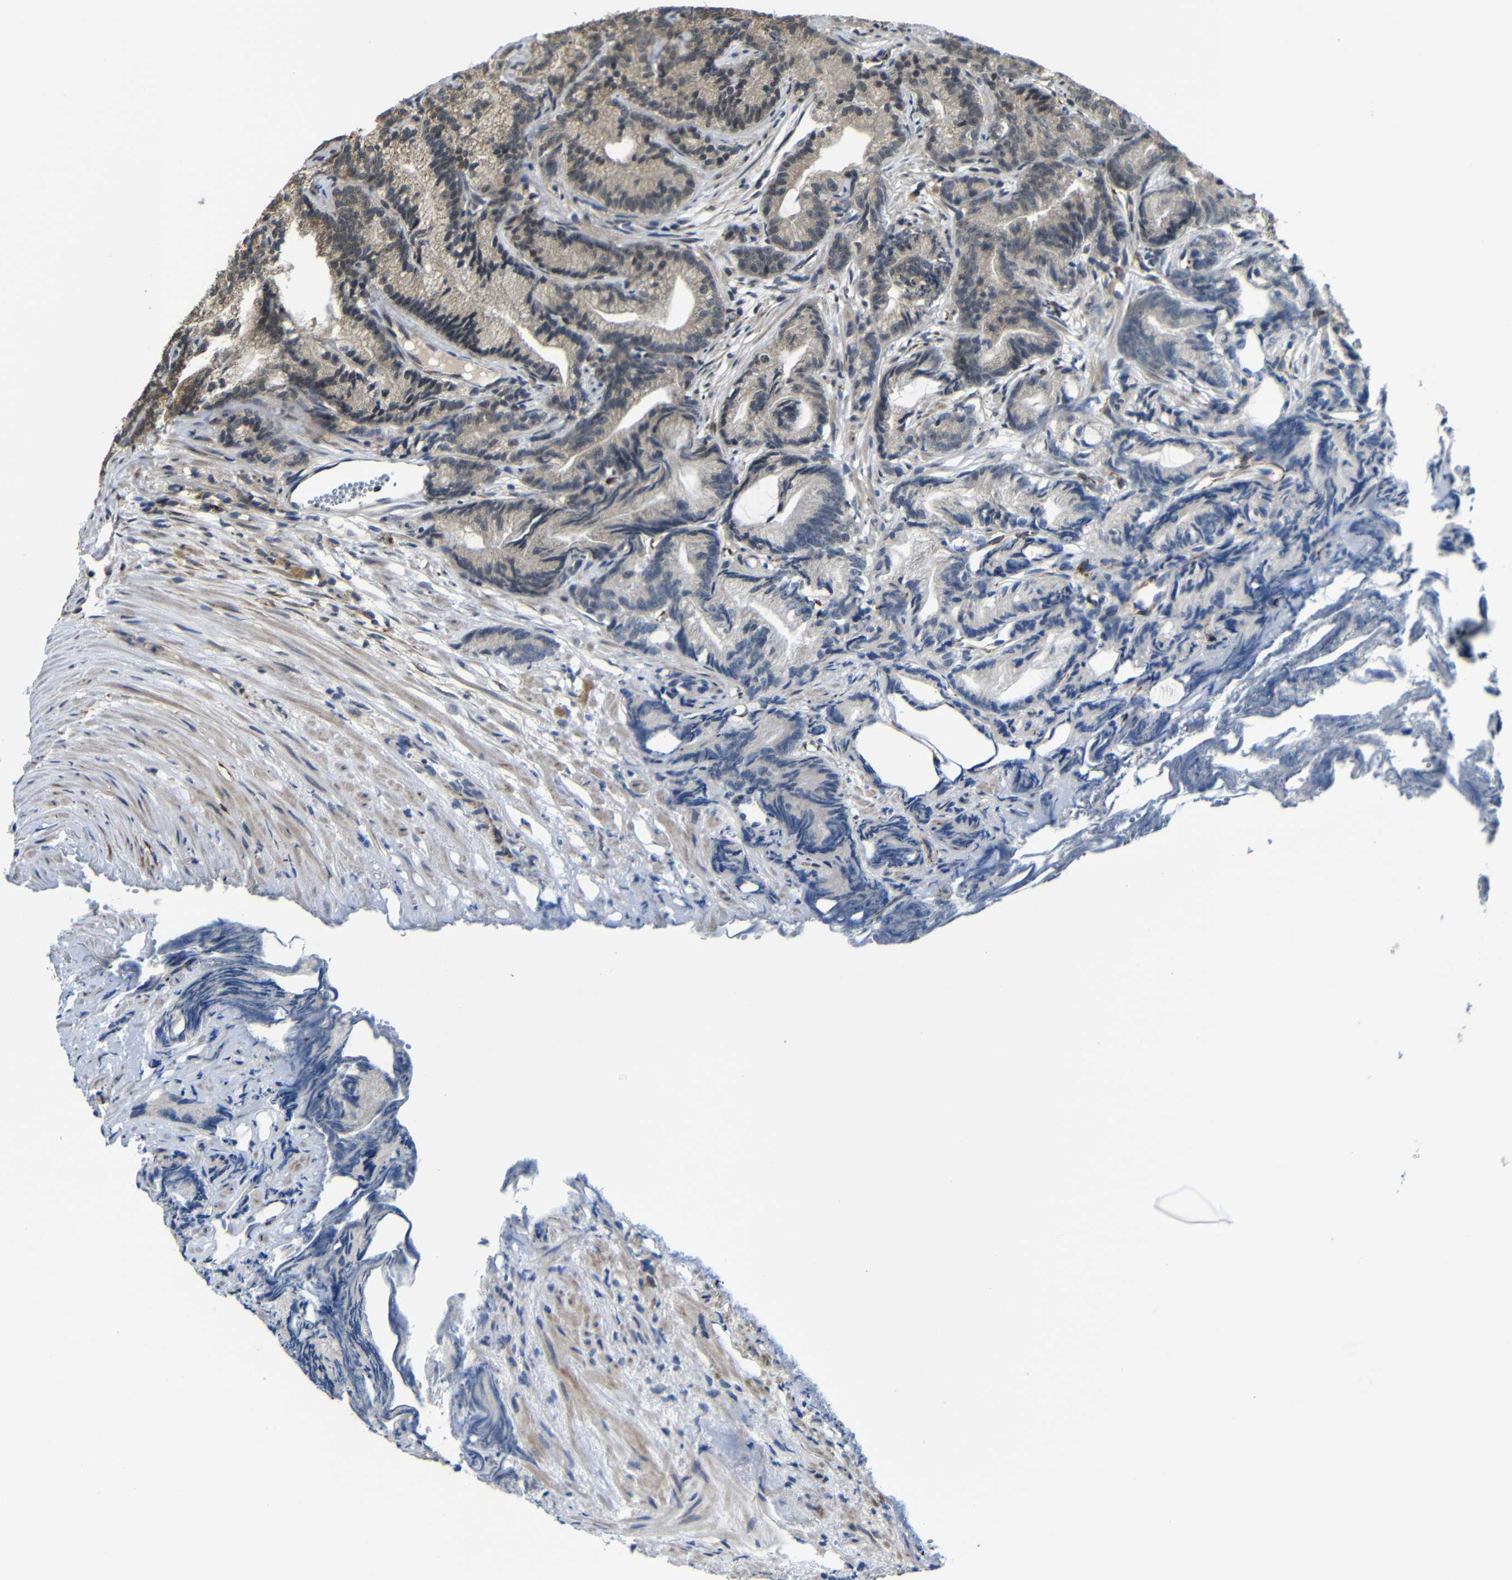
{"staining": {"intensity": "moderate", "quantity": "25%-75%", "location": "cytoplasmic/membranous"}, "tissue": "prostate cancer", "cell_type": "Tumor cells", "image_type": "cancer", "snomed": [{"axis": "morphology", "description": "Adenocarcinoma, Low grade"}, {"axis": "topography", "description": "Prostate"}], "caption": "Immunohistochemical staining of human adenocarcinoma (low-grade) (prostate) reveals medium levels of moderate cytoplasmic/membranous protein positivity in about 25%-75% of tumor cells.", "gene": "FAM172A", "patient": {"sex": "male", "age": 89}}